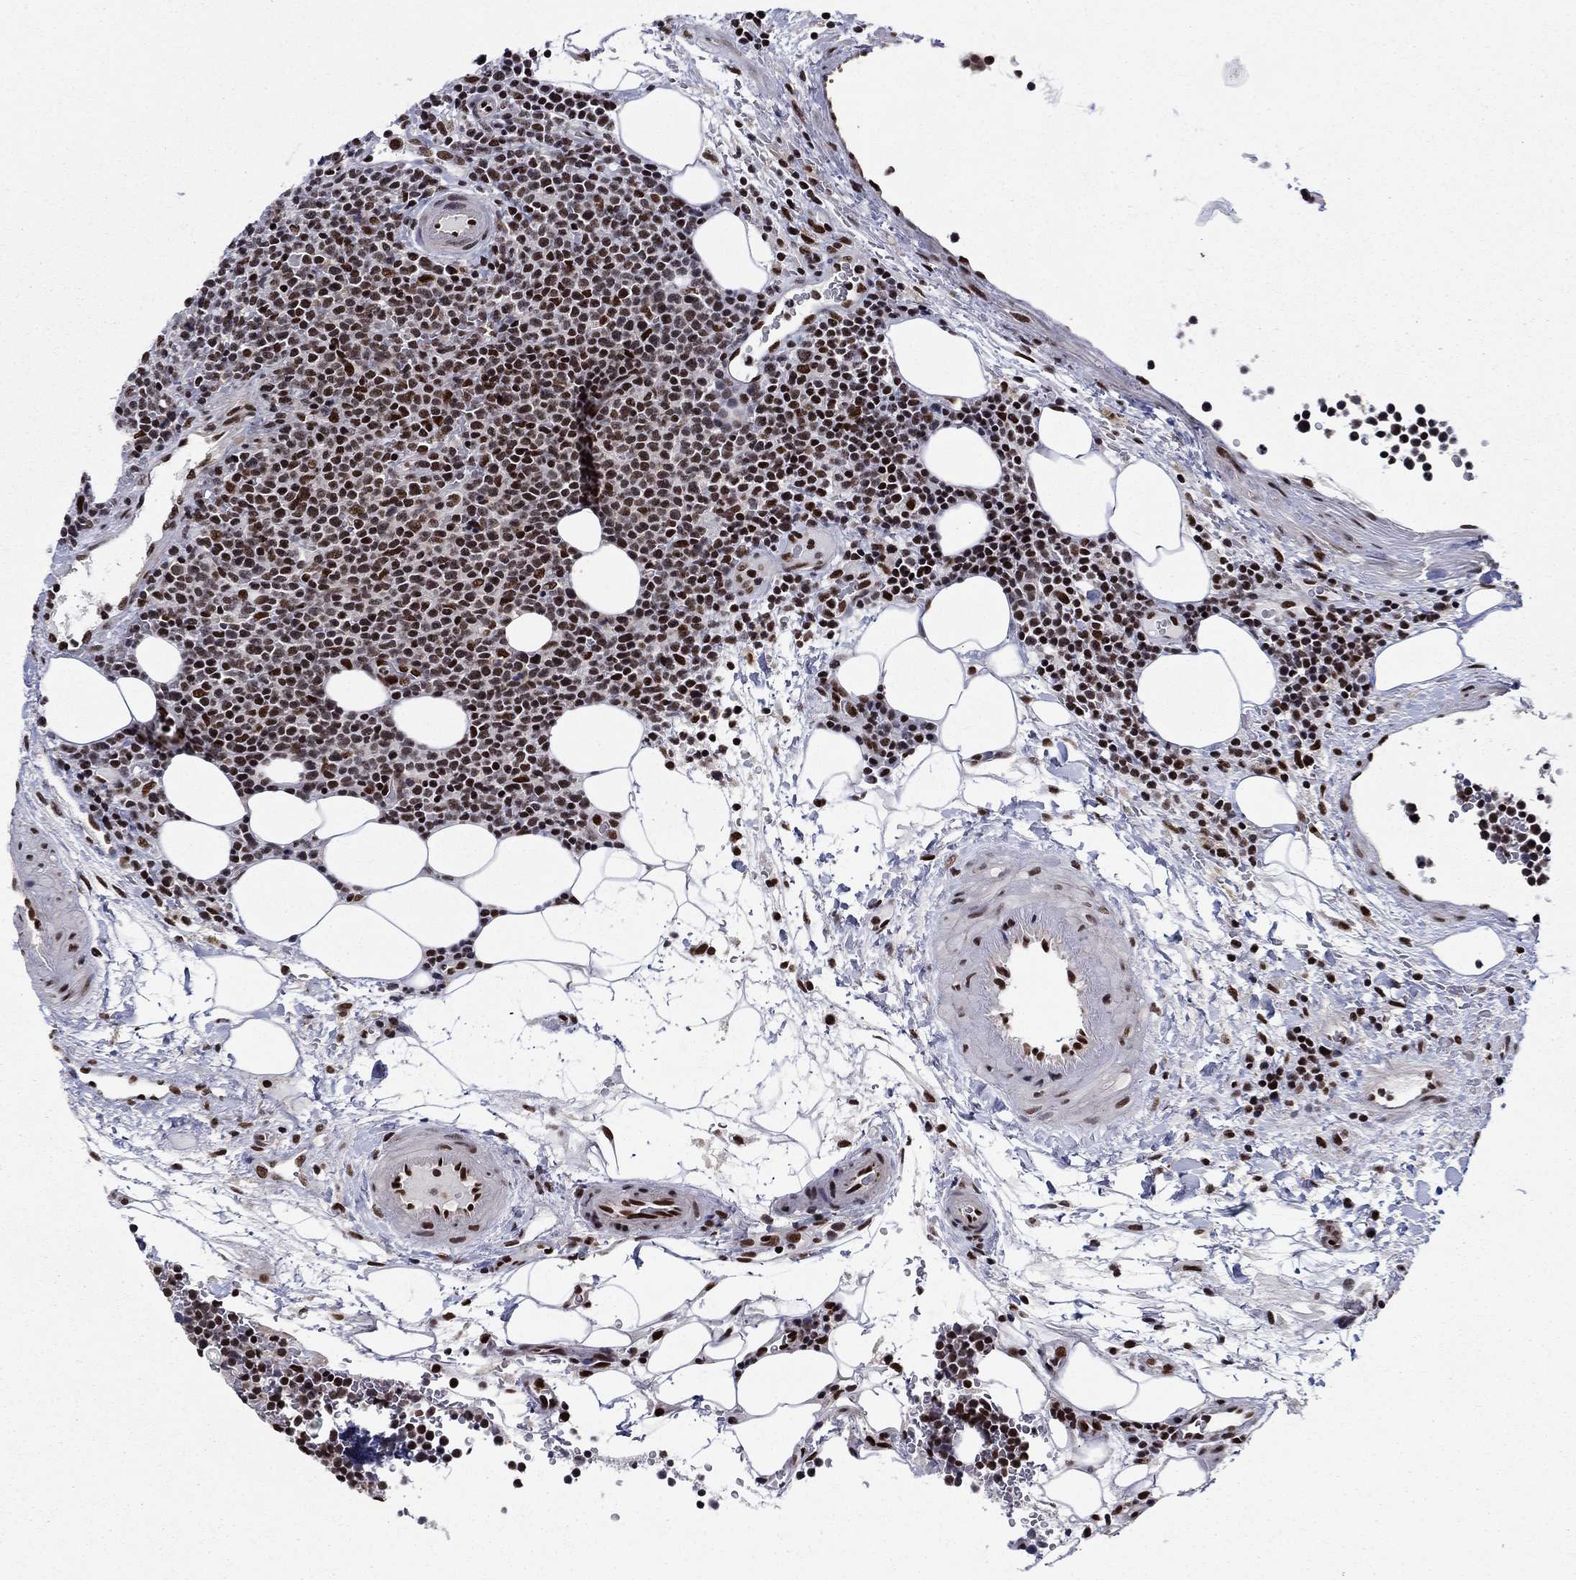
{"staining": {"intensity": "strong", "quantity": ">75%", "location": "nuclear"}, "tissue": "lymphoma", "cell_type": "Tumor cells", "image_type": "cancer", "snomed": [{"axis": "morphology", "description": "Malignant lymphoma, non-Hodgkin's type, High grade"}, {"axis": "topography", "description": "Lymph node"}], "caption": "The histopathology image exhibits staining of malignant lymphoma, non-Hodgkin's type (high-grade), revealing strong nuclear protein expression (brown color) within tumor cells.", "gene": "RPRD1B", "patient": {"sex": "male", "age": 61}}